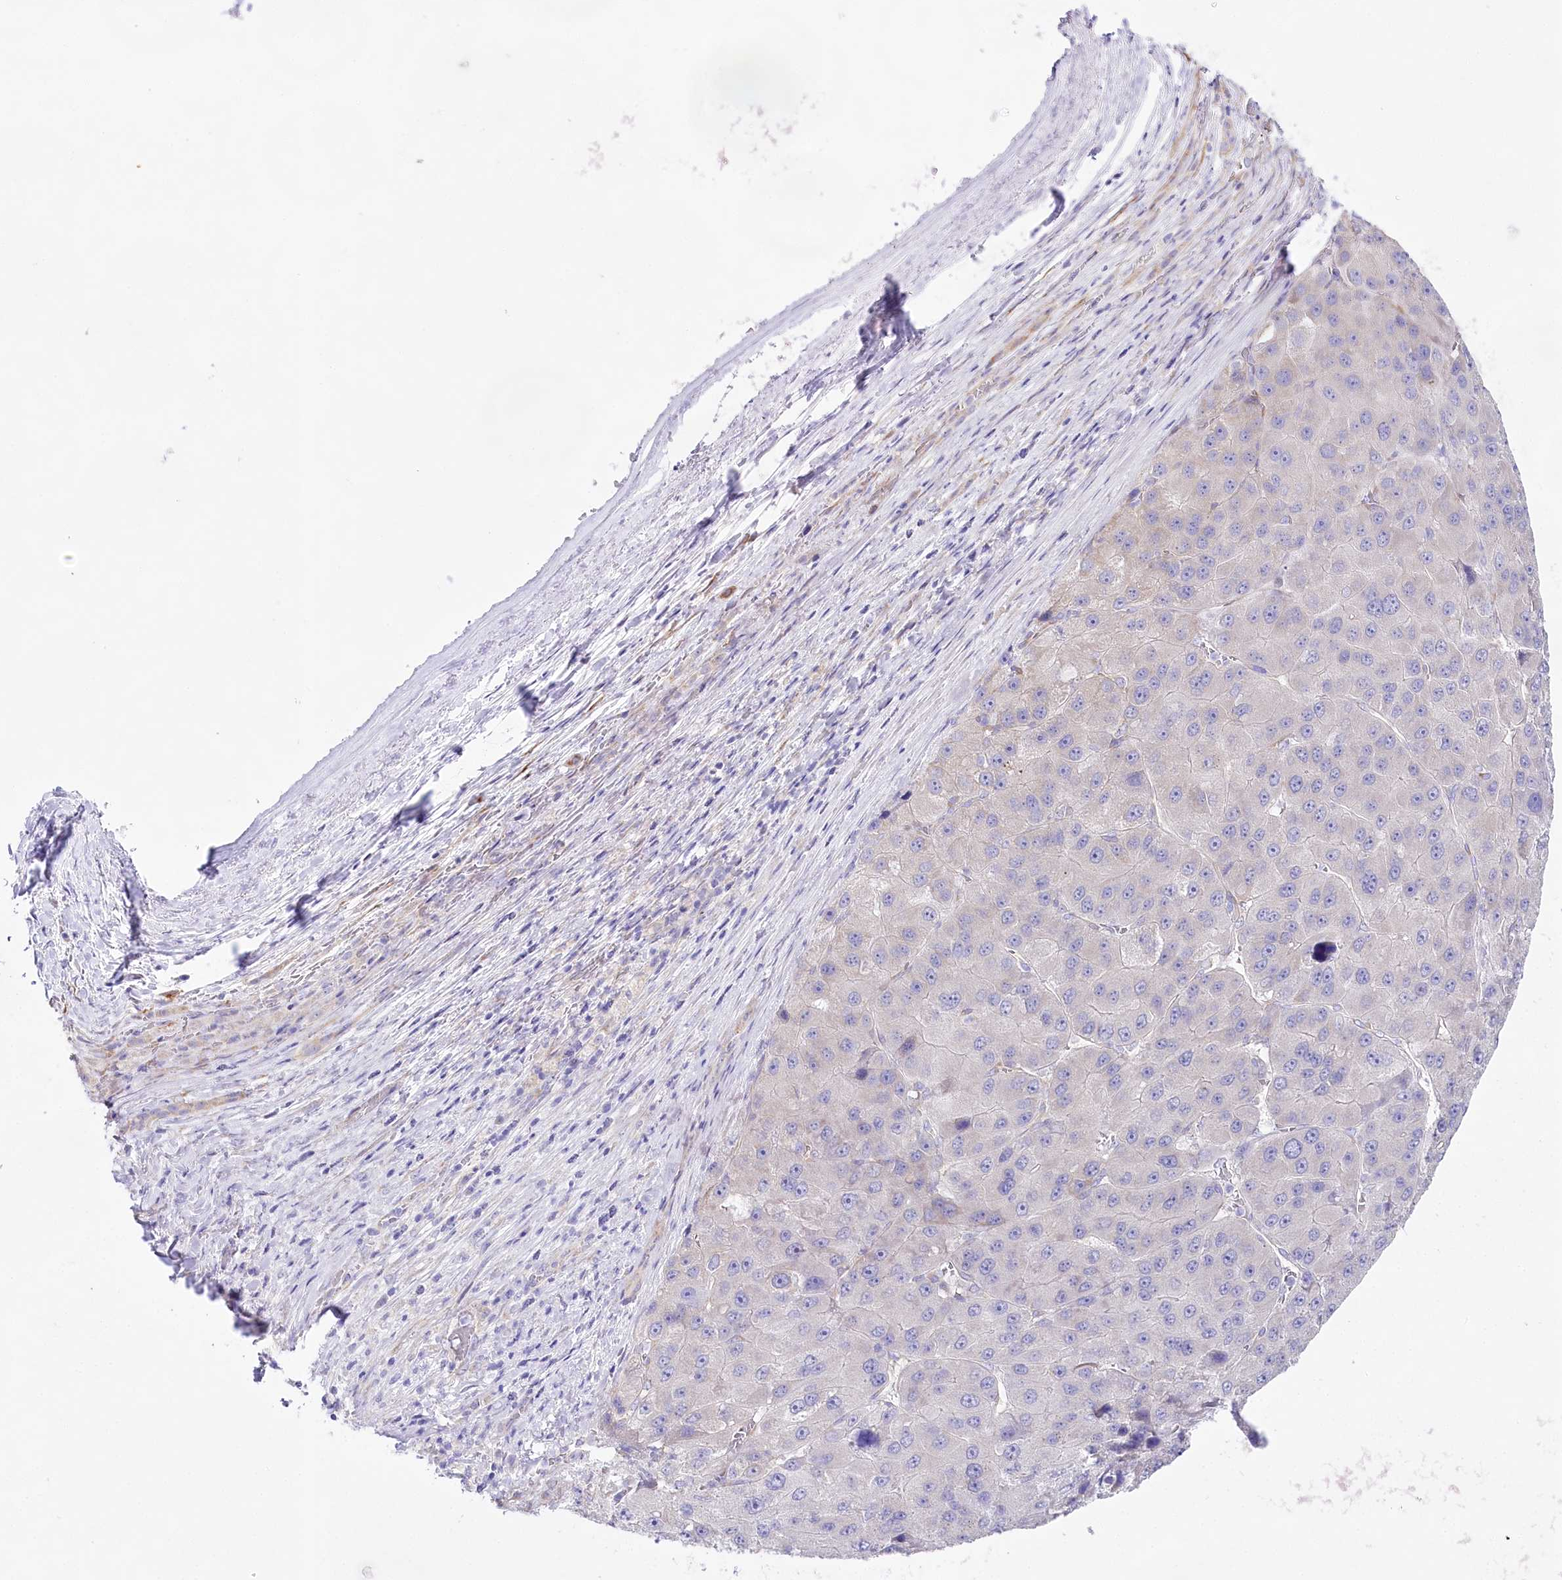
{"staining": {"intensity": "negative", "quantity": "none", "location": "none"}, "tissue": "liver cancer", "cell_type": "Tumor cells", "image_type": "cancer", "snomed": [{"axis": "morphology", "description": "Carcinoma, Hepatocellular, NOS"}, {"axis": "topography", "description": "Liver"}], "caption": "An immunohistochemistry (IHC) image of liver cancer (hepatocellular carcinoma) is shown. There is no staining in tumor cells of liver cancer (hepatocellular carcinoma).", "gene": "CSN3", "patient": {"sex": "female", "age": 73}}